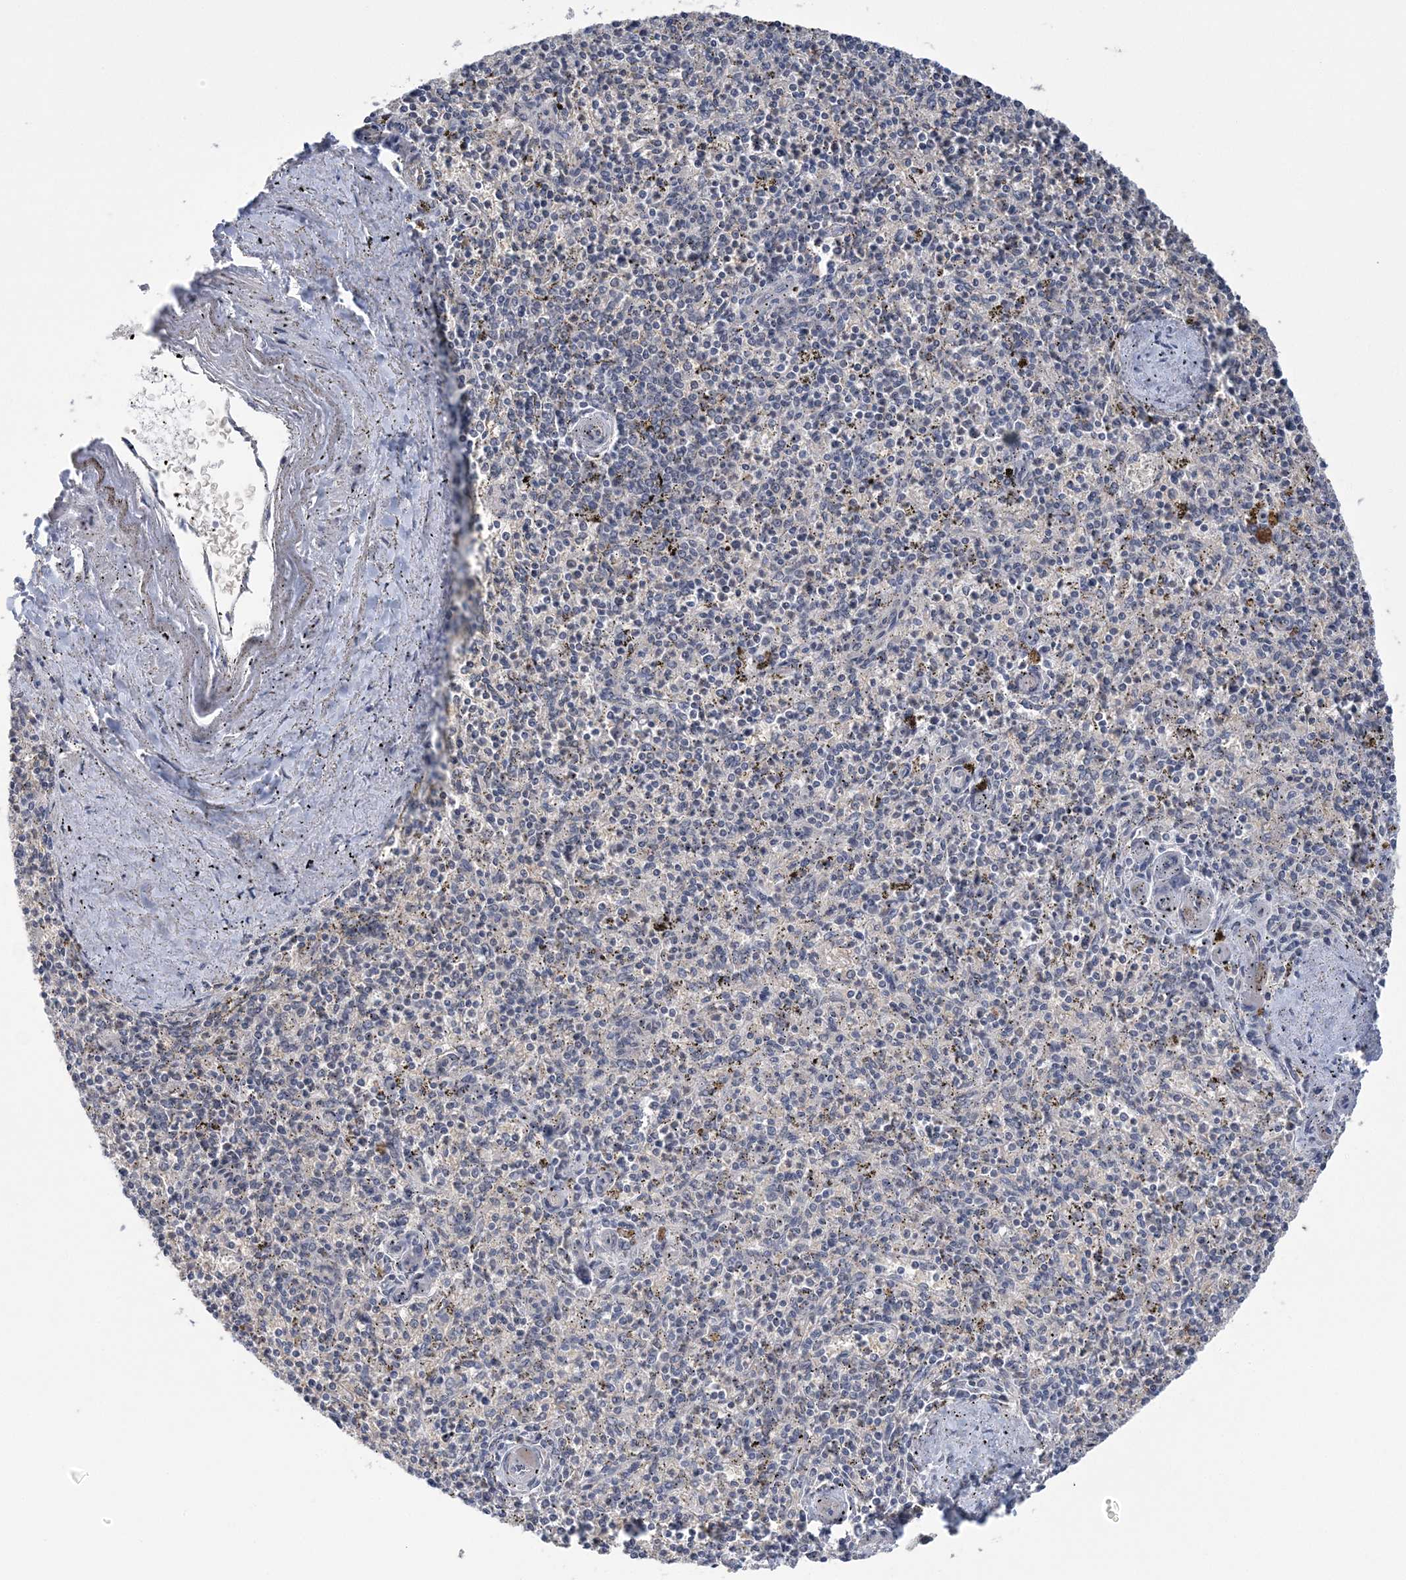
{"staining": {"intensity": "negative", "quantity": "none", "location": "none"}, "tissue": "spleen", "cell_type": "Cells in red pulp", "image_type": "normal", "snomed": [{"axis": "morphology", "description": "Normal tissue, NOS"}, {"axis": "topography", "description": "Spleen"}], "caption": "Immunohistochemistry image of unremarkable human spleen stained for a protein (brown), which displays no staining in cells in red pulp.", "gene": "ZBTB7A", "patient": {"sex": "male", "age": 72}}